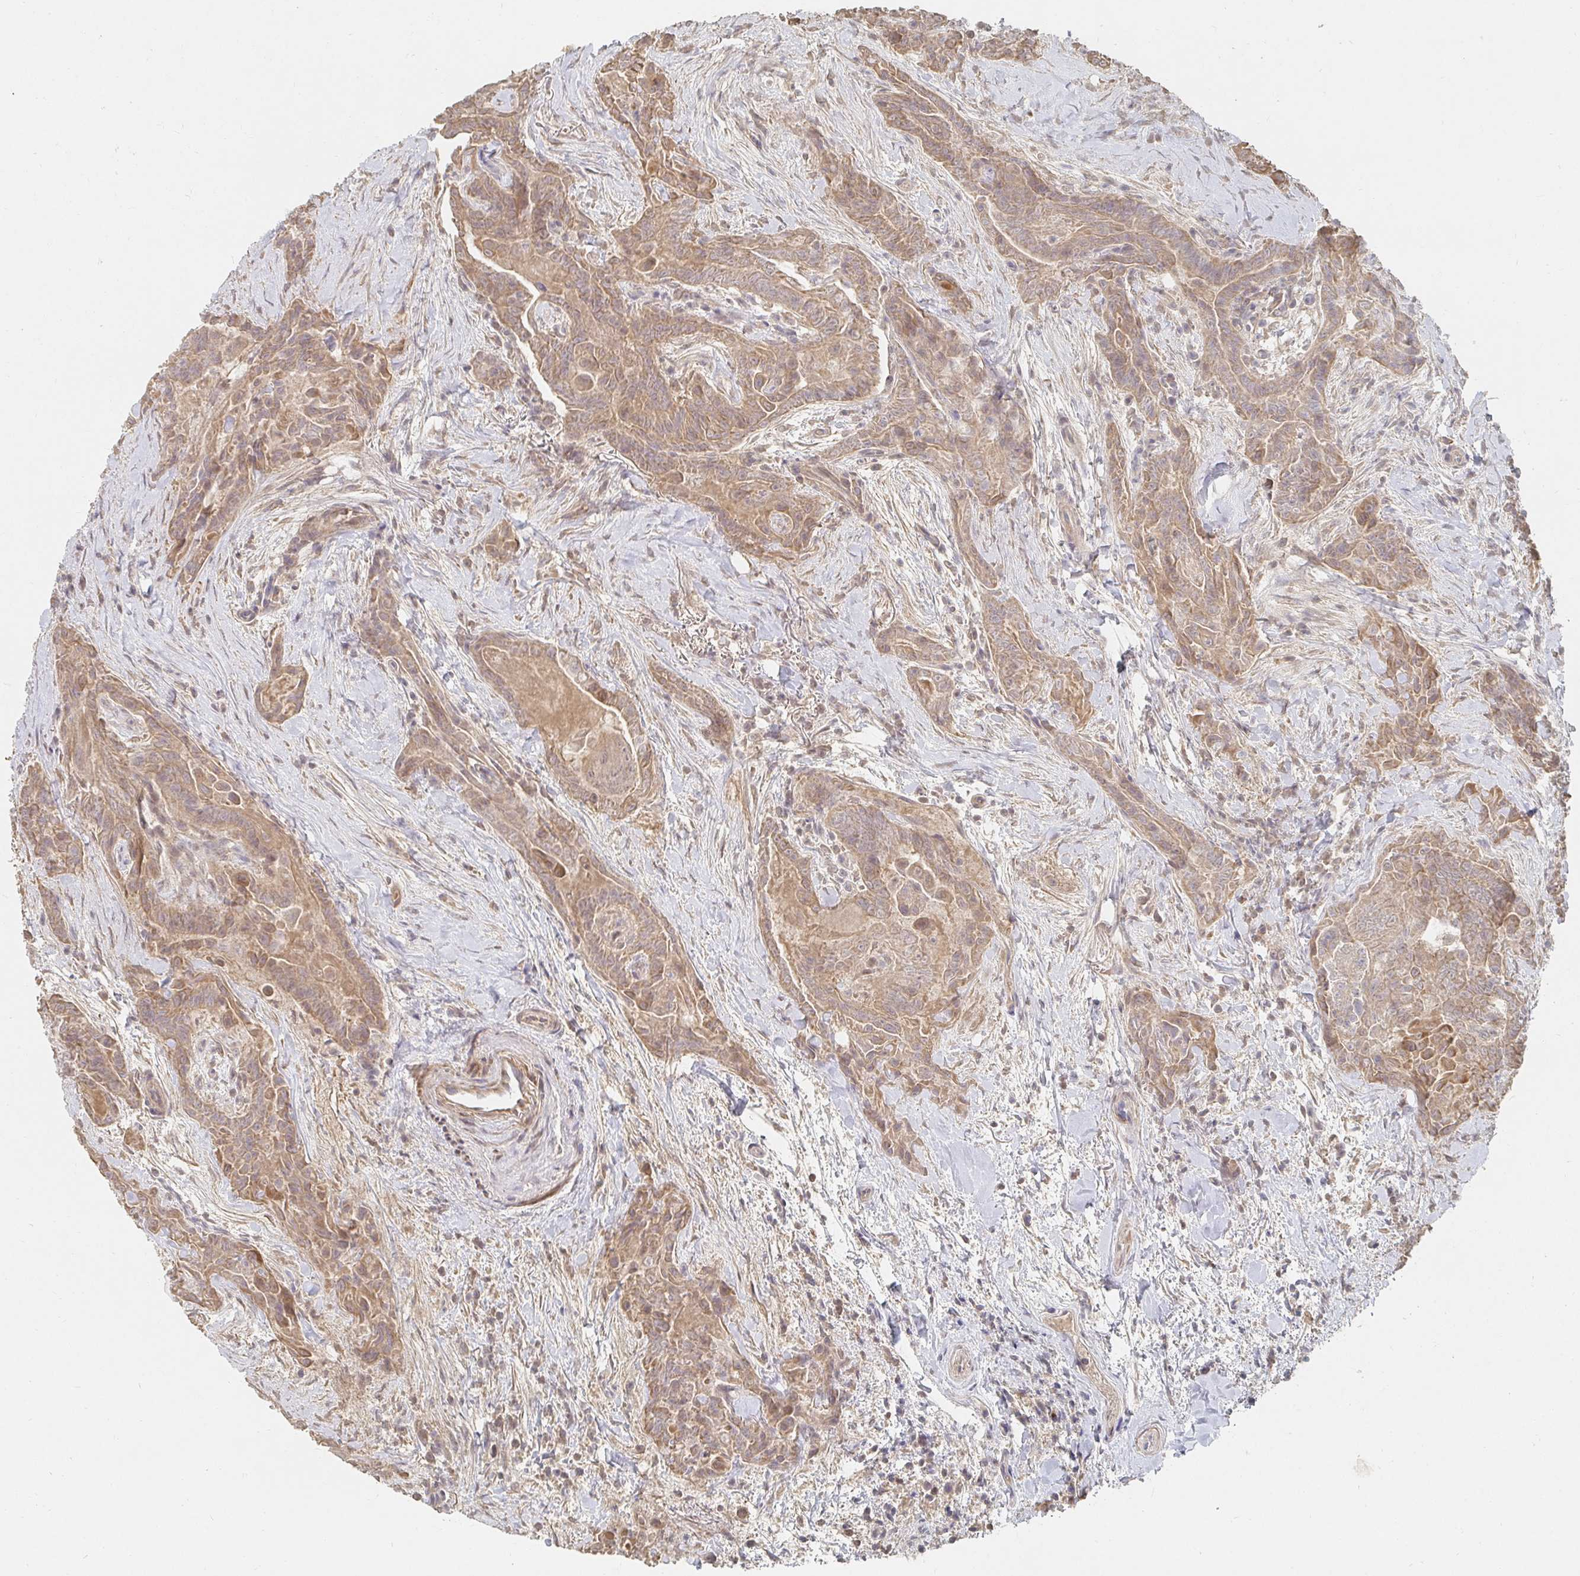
{"staining": {"intensity": "moderate", "quantity": ">75%", "location": "cytoplasmic/membranous"}, "tissue": "thyroid cancer", "cell_type": "Tumor cells", "image_type": "cancer", "snomed": [{"axis": "morphology", "description": "Papillary adenocarcinoma, NOS"}, {"axis": "topography", "description": "Thyroid gland"}], "caption": "Immunohistochemical staining of papillary adenocarcinoma (thyroid) shows moderate cytoplasmic/membranous protein positivity in approximately >75% of tumor cells.", "gene": "NME9", "patient": {"sex": "female", "age": 61}}